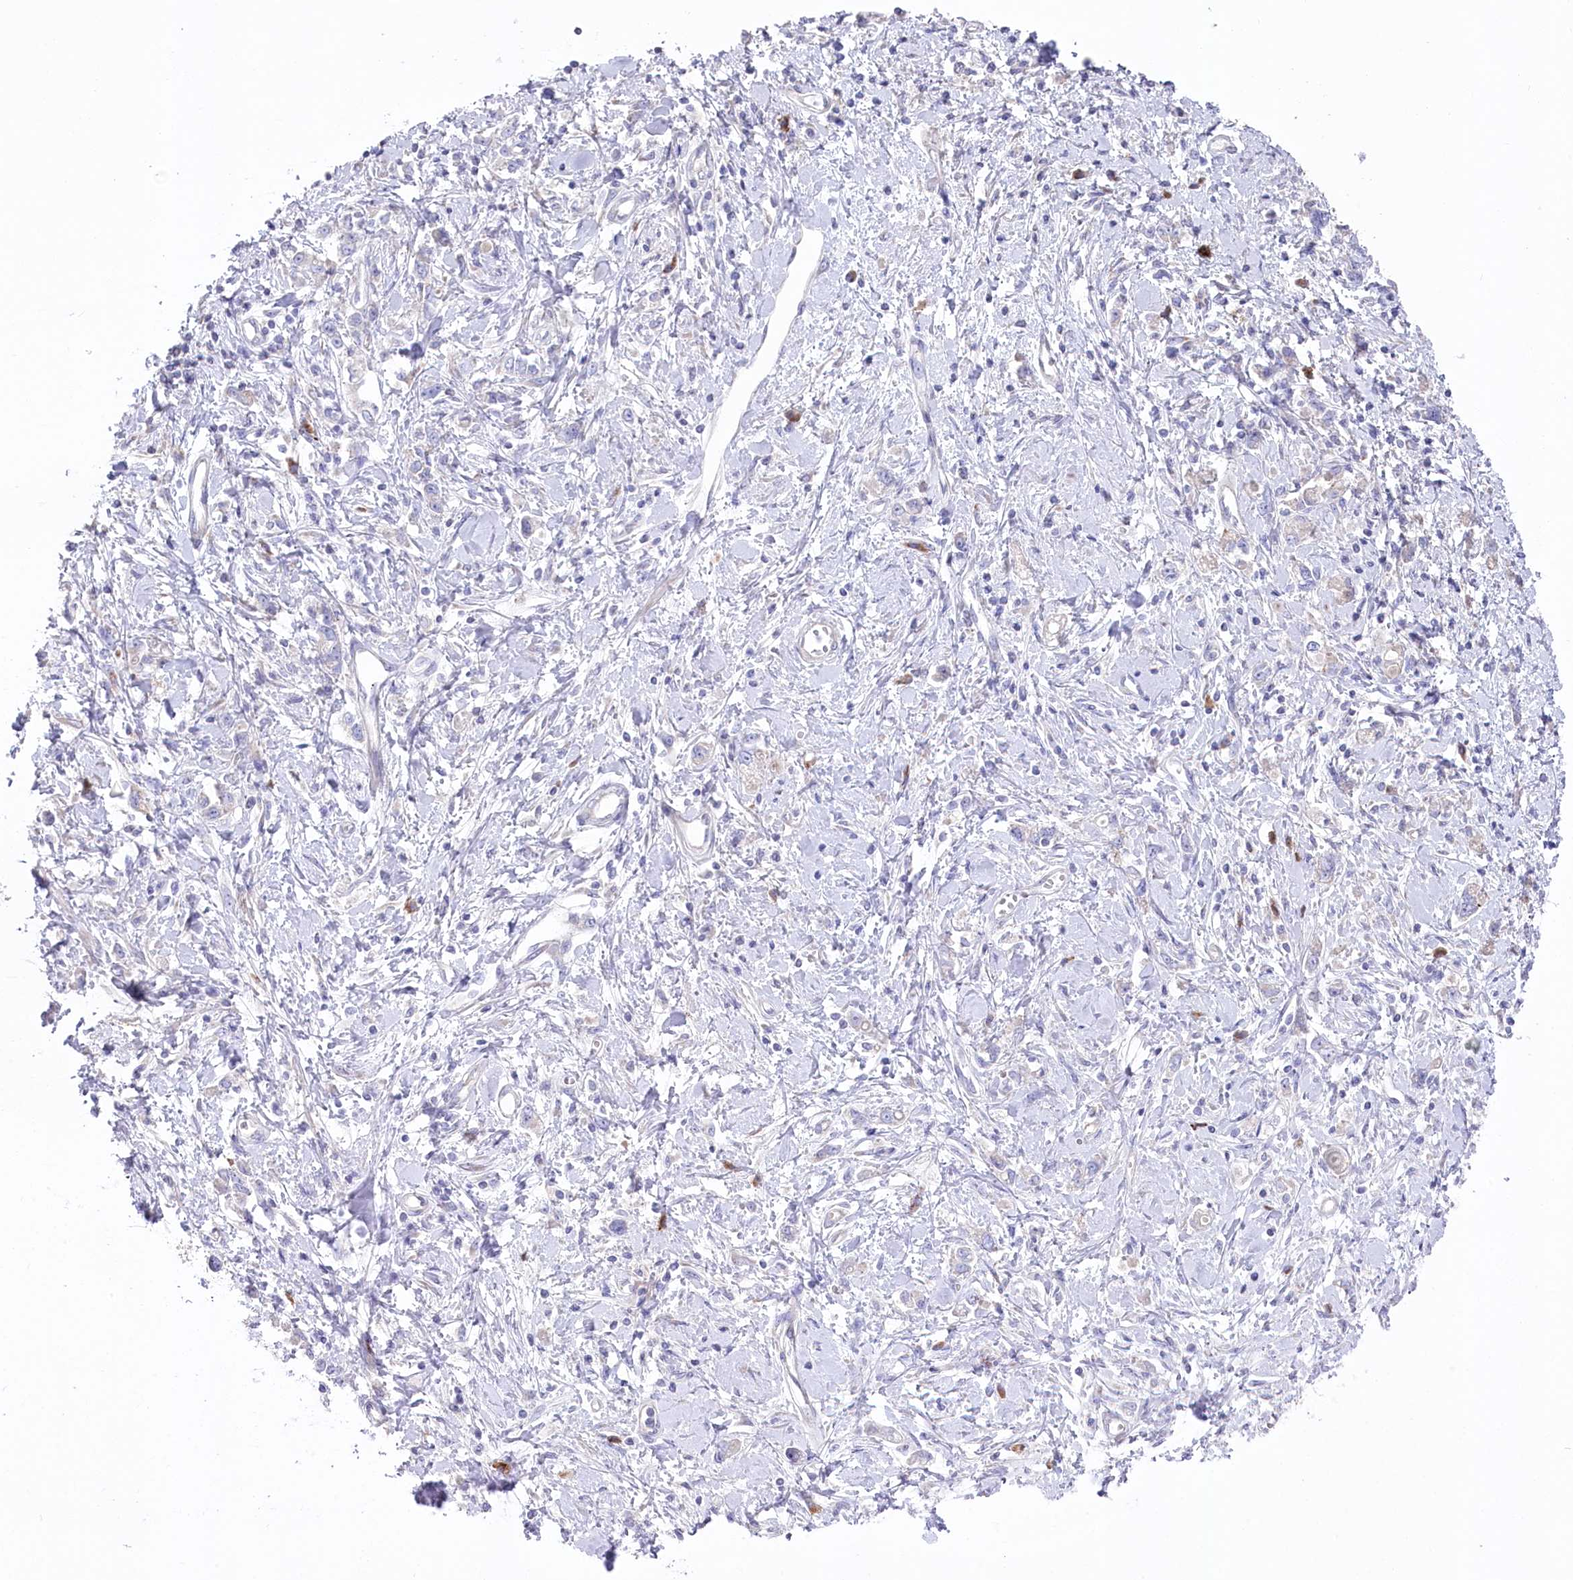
{"staining": {"intensity": "negative", "quantity": "none", "location": "none"}, "tissue": "stomach cancer", "cell_type": "Tumor cells", "image_type": "cancer", "snomed": [{"axis": "morphology", "description": "Adenocarcinoma, NOS"}, {"axis": "topography", "description": "Stomach"}], "caption": "A high-resolution image shows immunohistochemistry (IHC) staining of adenocarcinoma (stomach), which shows no significant positivity in tumor cells. Brightfield microscopy of IHC stained with DAB (brown) and hematoxylin (blue), captured at high magnification.", "gene": "POGLUT1", "patient": {"sex": "female", "age": 76}}